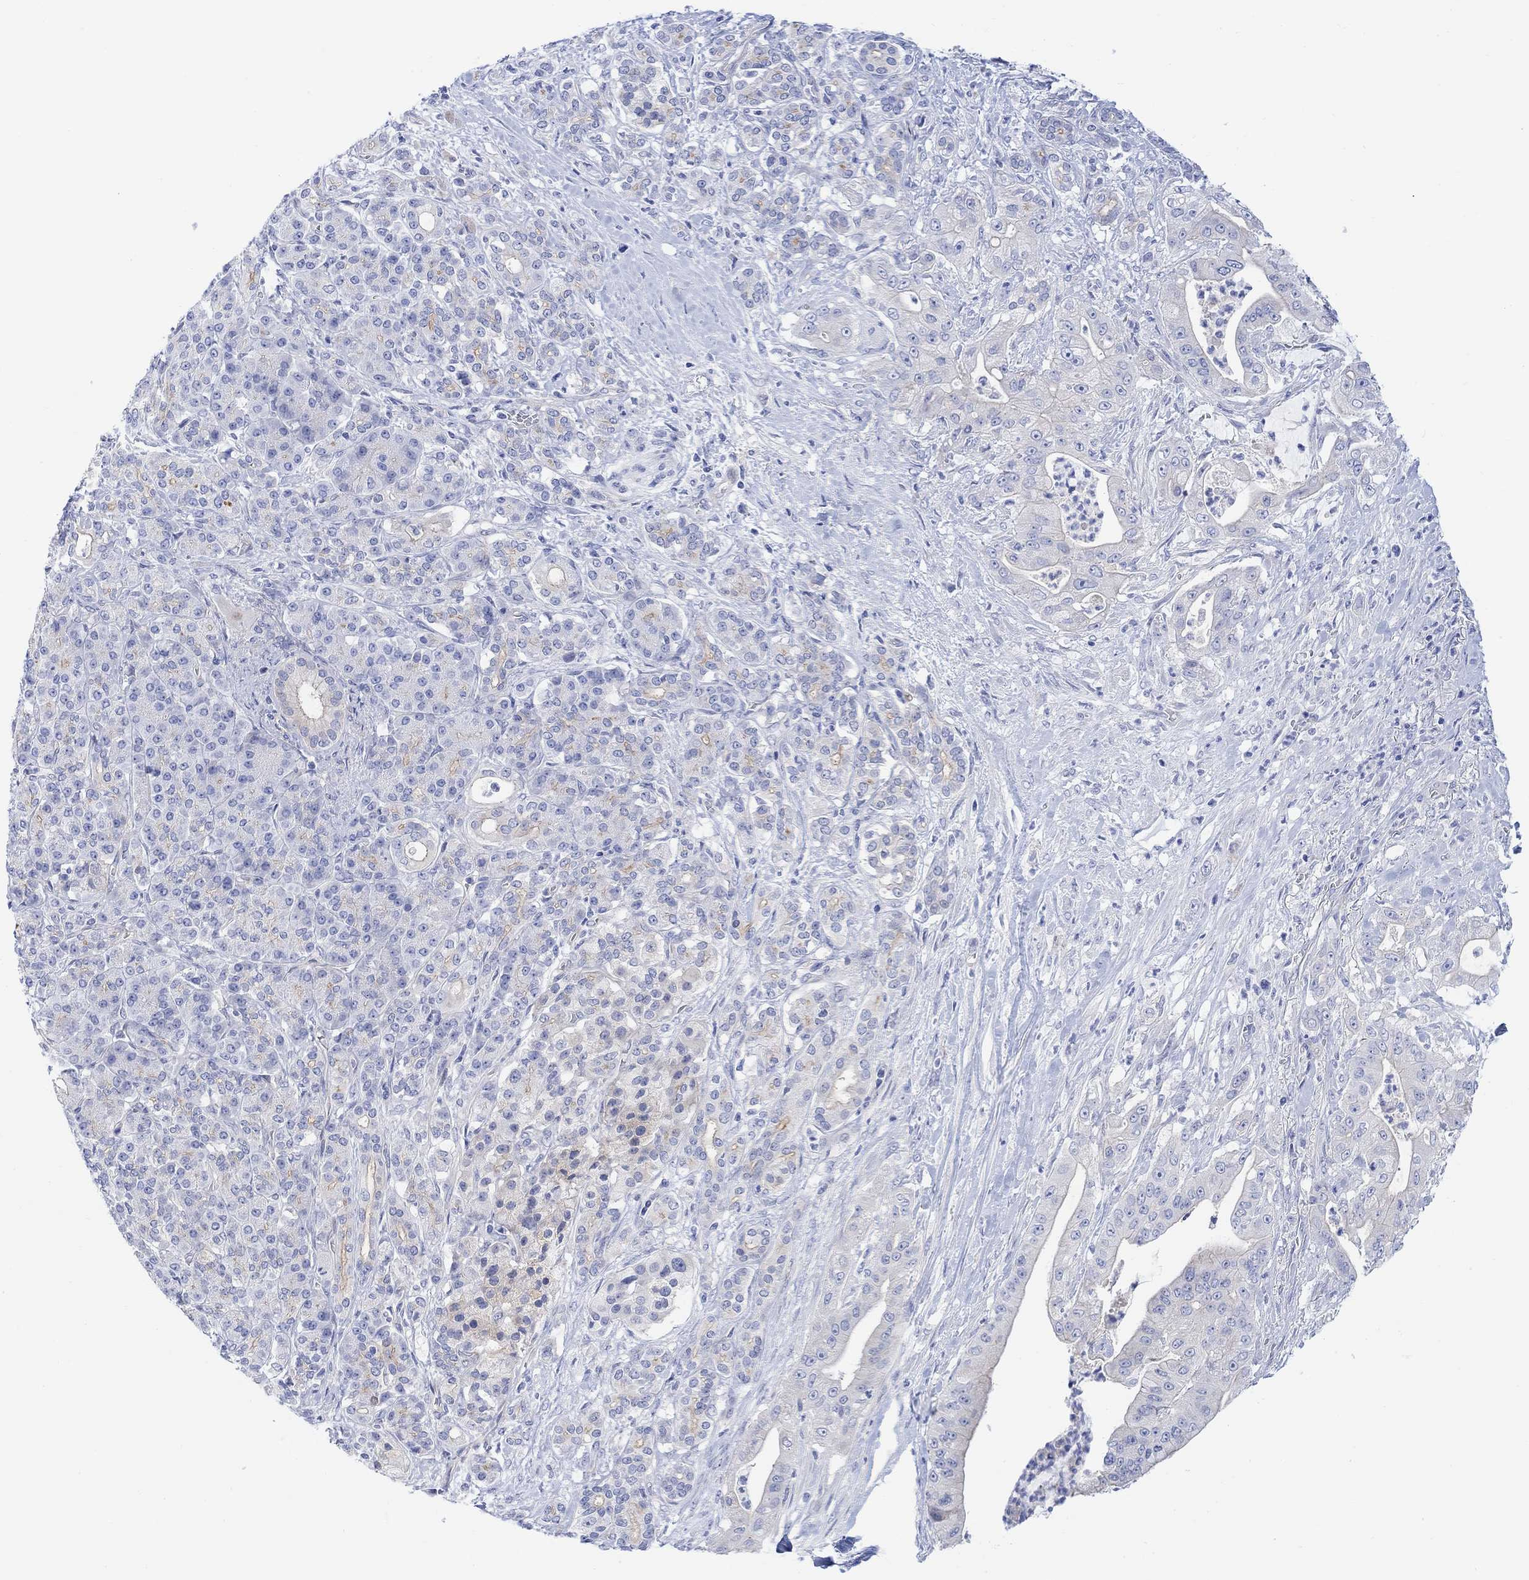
{"staining": {"intensity": "moderate", "quantity": "<25%", "location": "cytoplasmic/membranous"}, "tissue": "pancreatic cancer", "cell_type": "Tumor cells", "image_type": "cancer", "snomed": [{"axis": "morphology", "description": "Normal tissue, NOS"}, {"axis": "morphology", "description": "Inflammation, NOS"}, {"axis": "morphology", "description": "Adenocarcinoma, NOS"}, {"axis": "topography", "description": "Pancreas"}], "caption": "IHC staining of pancreatic adenocarcinoma, which exhibits low levels of moderate cytoplasmic/membranous staining in approximately <25% of tumor cells indicating moderate cytoplasmic/membranous protein staining. The staining was performed using DAB (brown) for protein detection and nuclei were counterstained in hematoxylin (blue).", "gene": "TLDC2", "patient": {"sex": "male", "age": 57}}